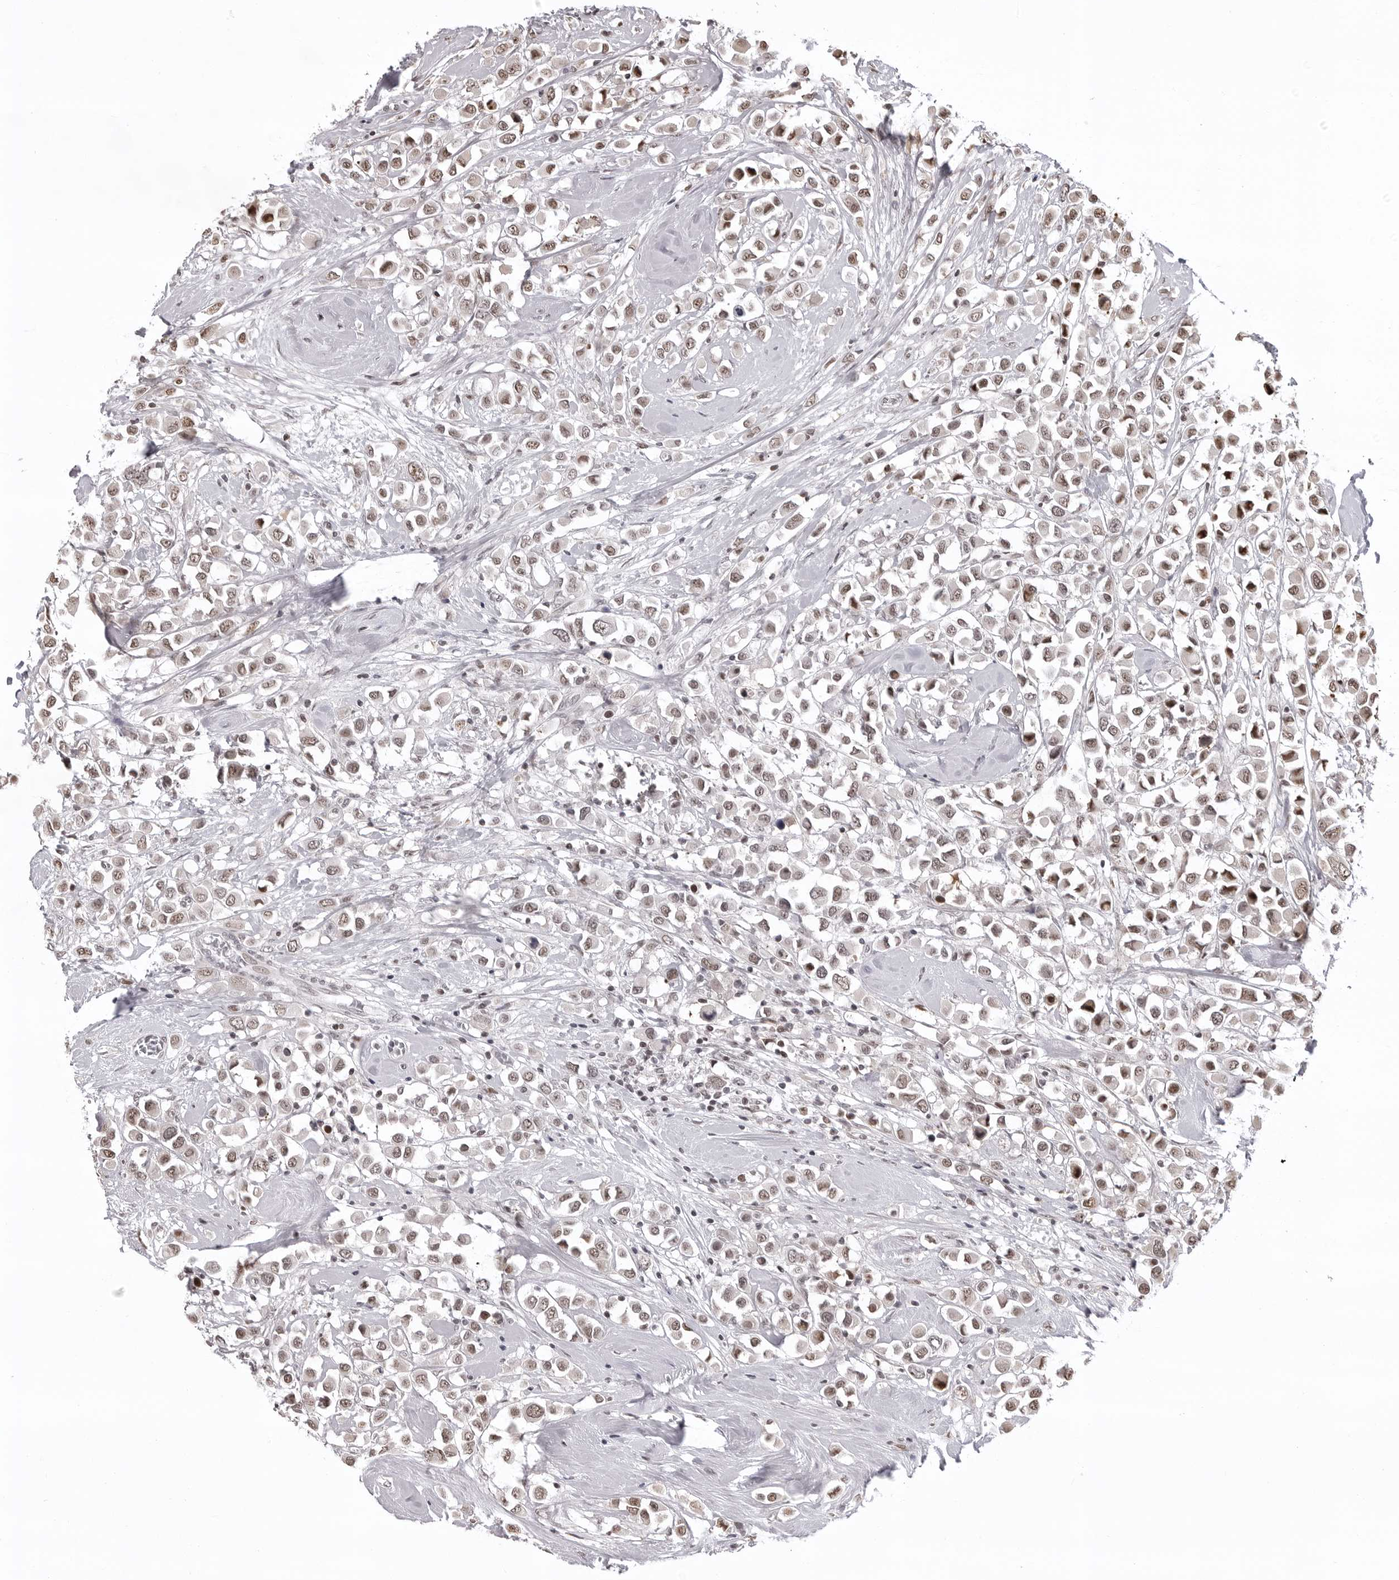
{"staining": {"intensity": "weak", "quantity": ">75%", "location": "cytoplasmic/membranous,nuclear"}, "tissue": "breast cancer", "cell_type": "Tumor cells", "image_type": "cancer", "snomed": [{"axis": "morphology", "description": "Duct carcinoma"}, {"axis": "topography", "description": "Breast"}], "caption": "Tumor cells reveal weak cytoplasmic/membranous and nuclear staining in approximately >75% of cells in breast cancer. Using DAB (3,3'-diaminobenzidine) (brown) and hematoxylin (blue) stains, captured at high magnification using brightfield microscopy.", "gene": "PHF3", "patient": {"sex": "female", "age": 61}}